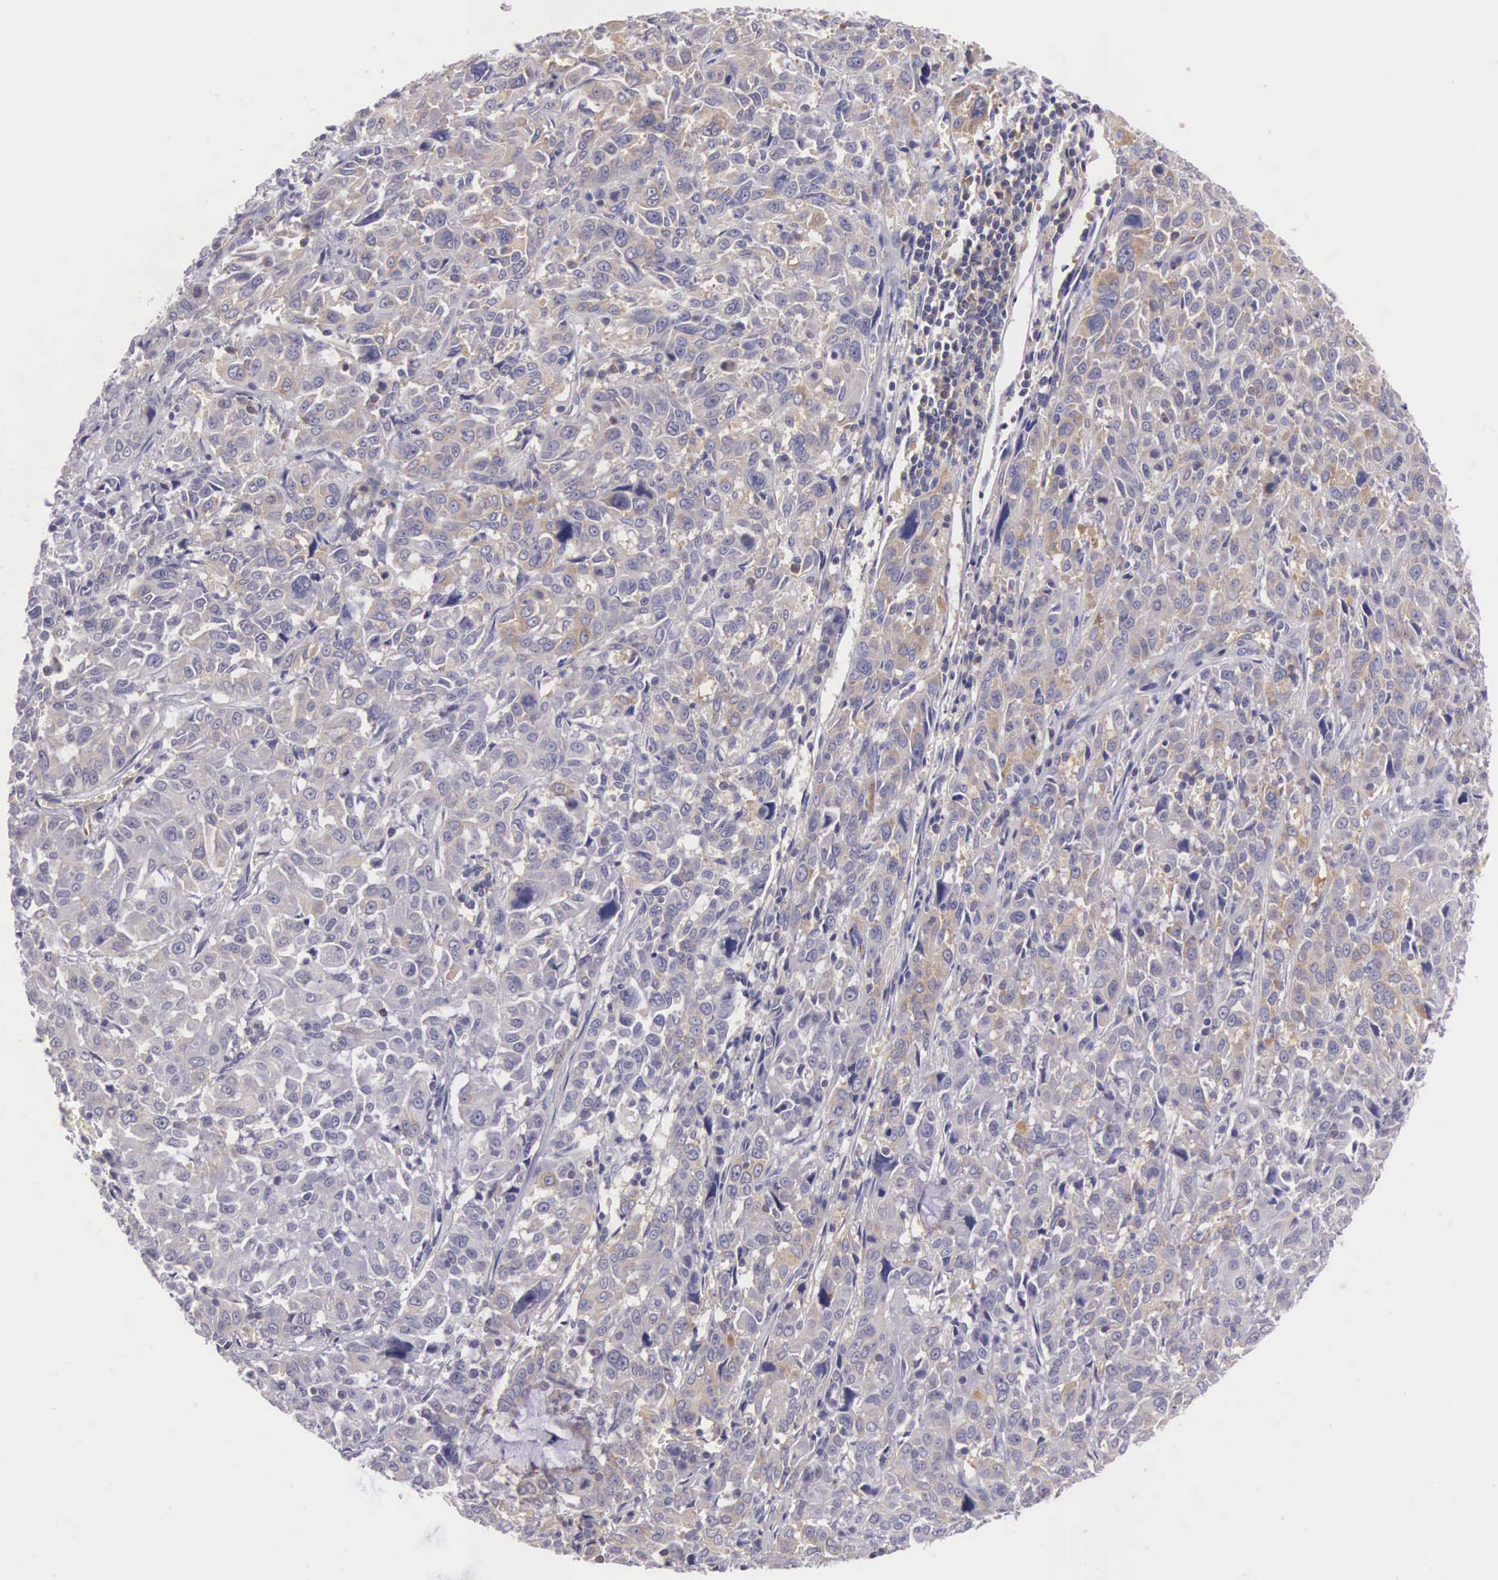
{"staining": {"intensity": "negative", "quantity": "none", "location": "none"}, "tissue": "pancreatic cancer", "cell_type": "Tumor cells", "image_type": "cancer", "snomed": [{"axis": "morphology", "description": "Adenocarcinoma, NOS"}, {"axis": "topography", "description": "Pancreas"}], "caption": "Immunohistochemistry photomicrograph of human pancreatic cancer stained for a protein (brown), which demonstrates no expression in tumor cells. Nuclei are stained in blue.", "gene": "OSBPL3", "patient": {"sex": "female", "age": 52}}